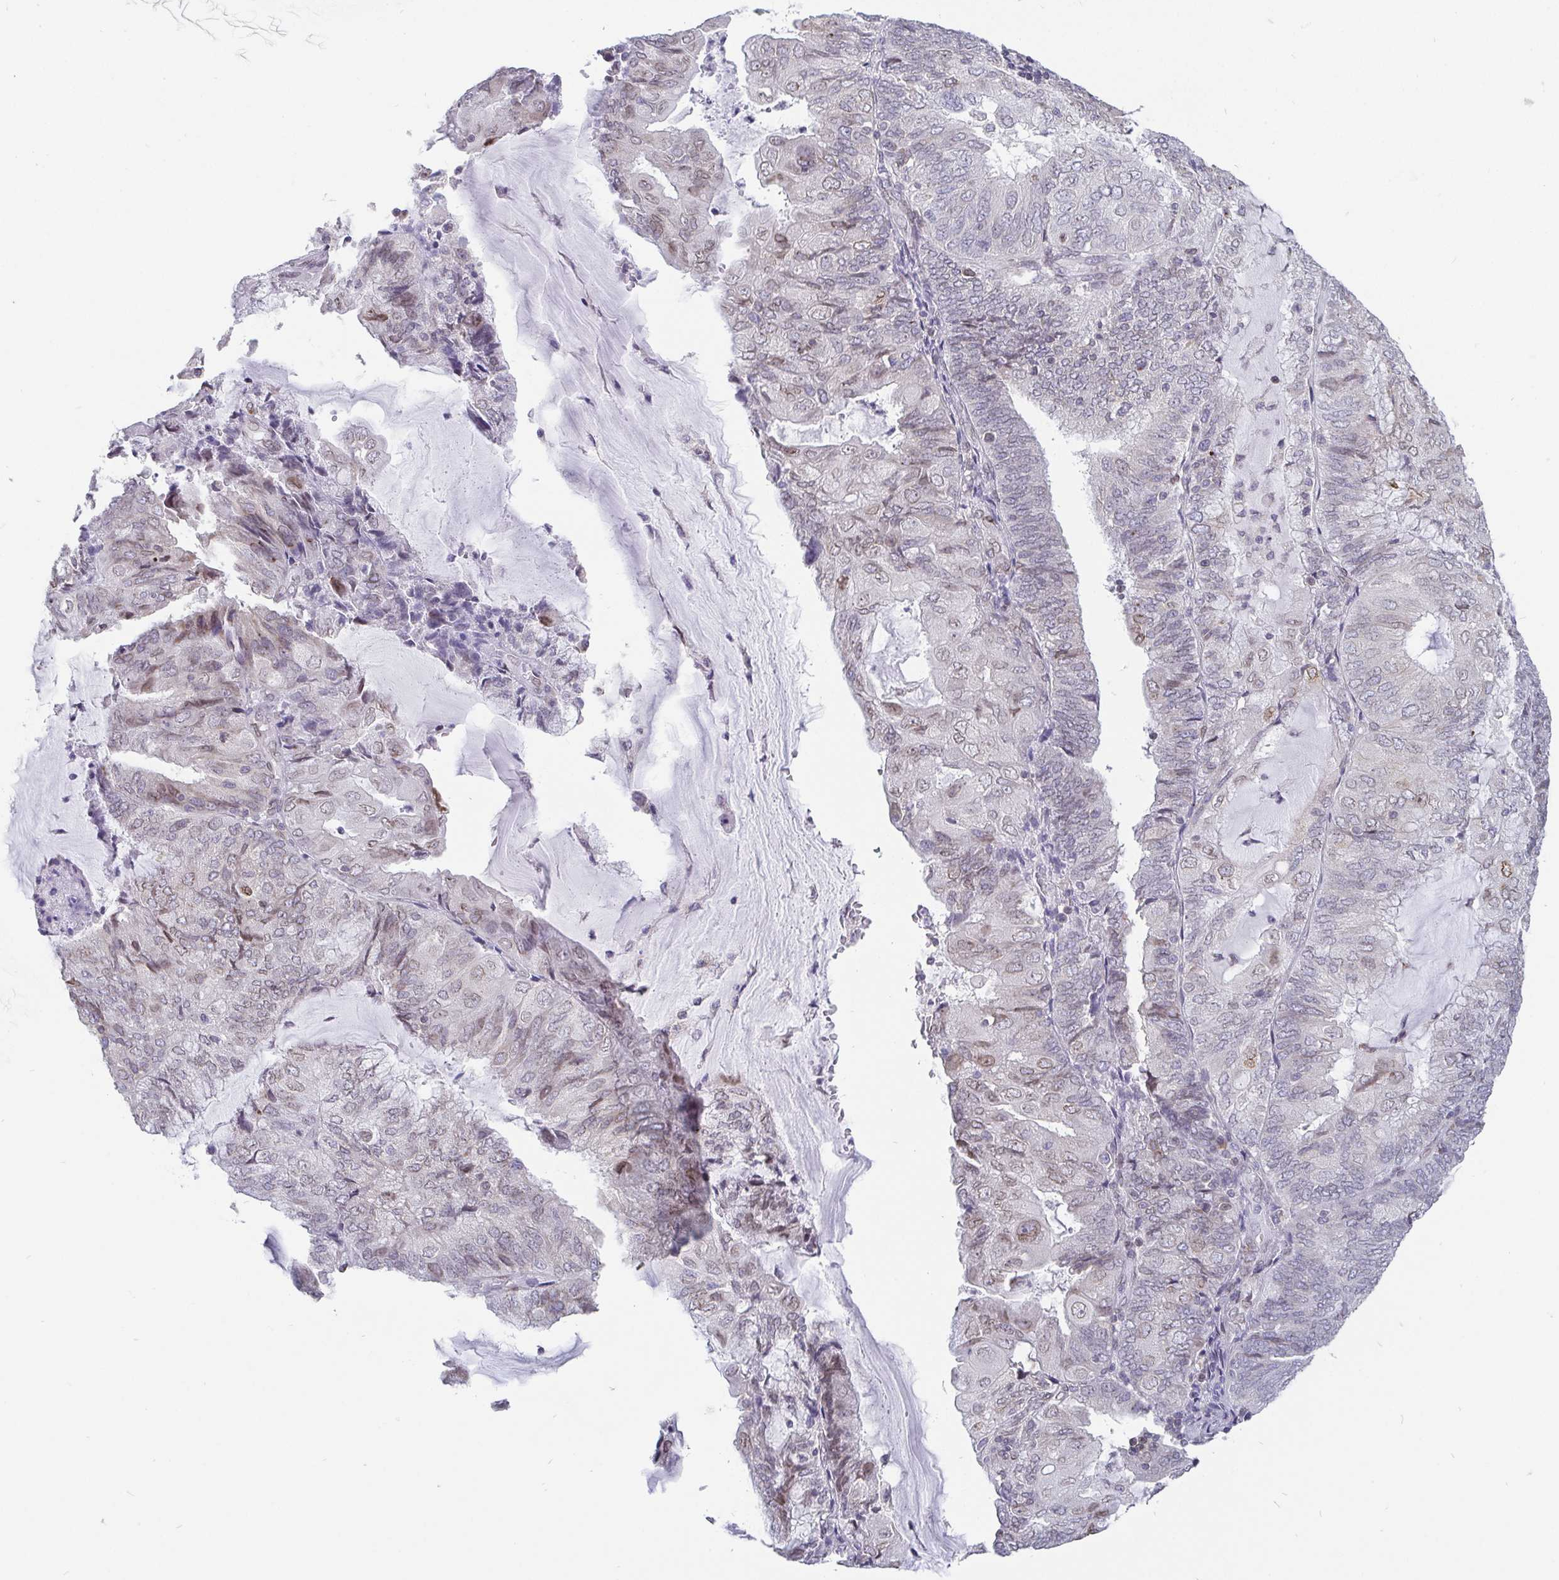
{"staining": {"intensity": "weak", "quantity": "<25%", "location": "cytoplasmic/membranous,nuclear"}, "tissue": "endometrial cancer", "cell_type": "Tumor cells", "image_type": "cancer", "snomed": [{"axis": "morphology", "description": "Adenocarcinoma, NOS"}, {"axis": "topography", "description": "Endometrium"}], "caption": "Immunohistochemistry photomicrograph of endometrial cancer (adenocarcinoma) stained for a protein (brown), which demonstrates no expression in tumor cells.", "gene": "EMD", "patient": {"sex": "female", "age": 81}}